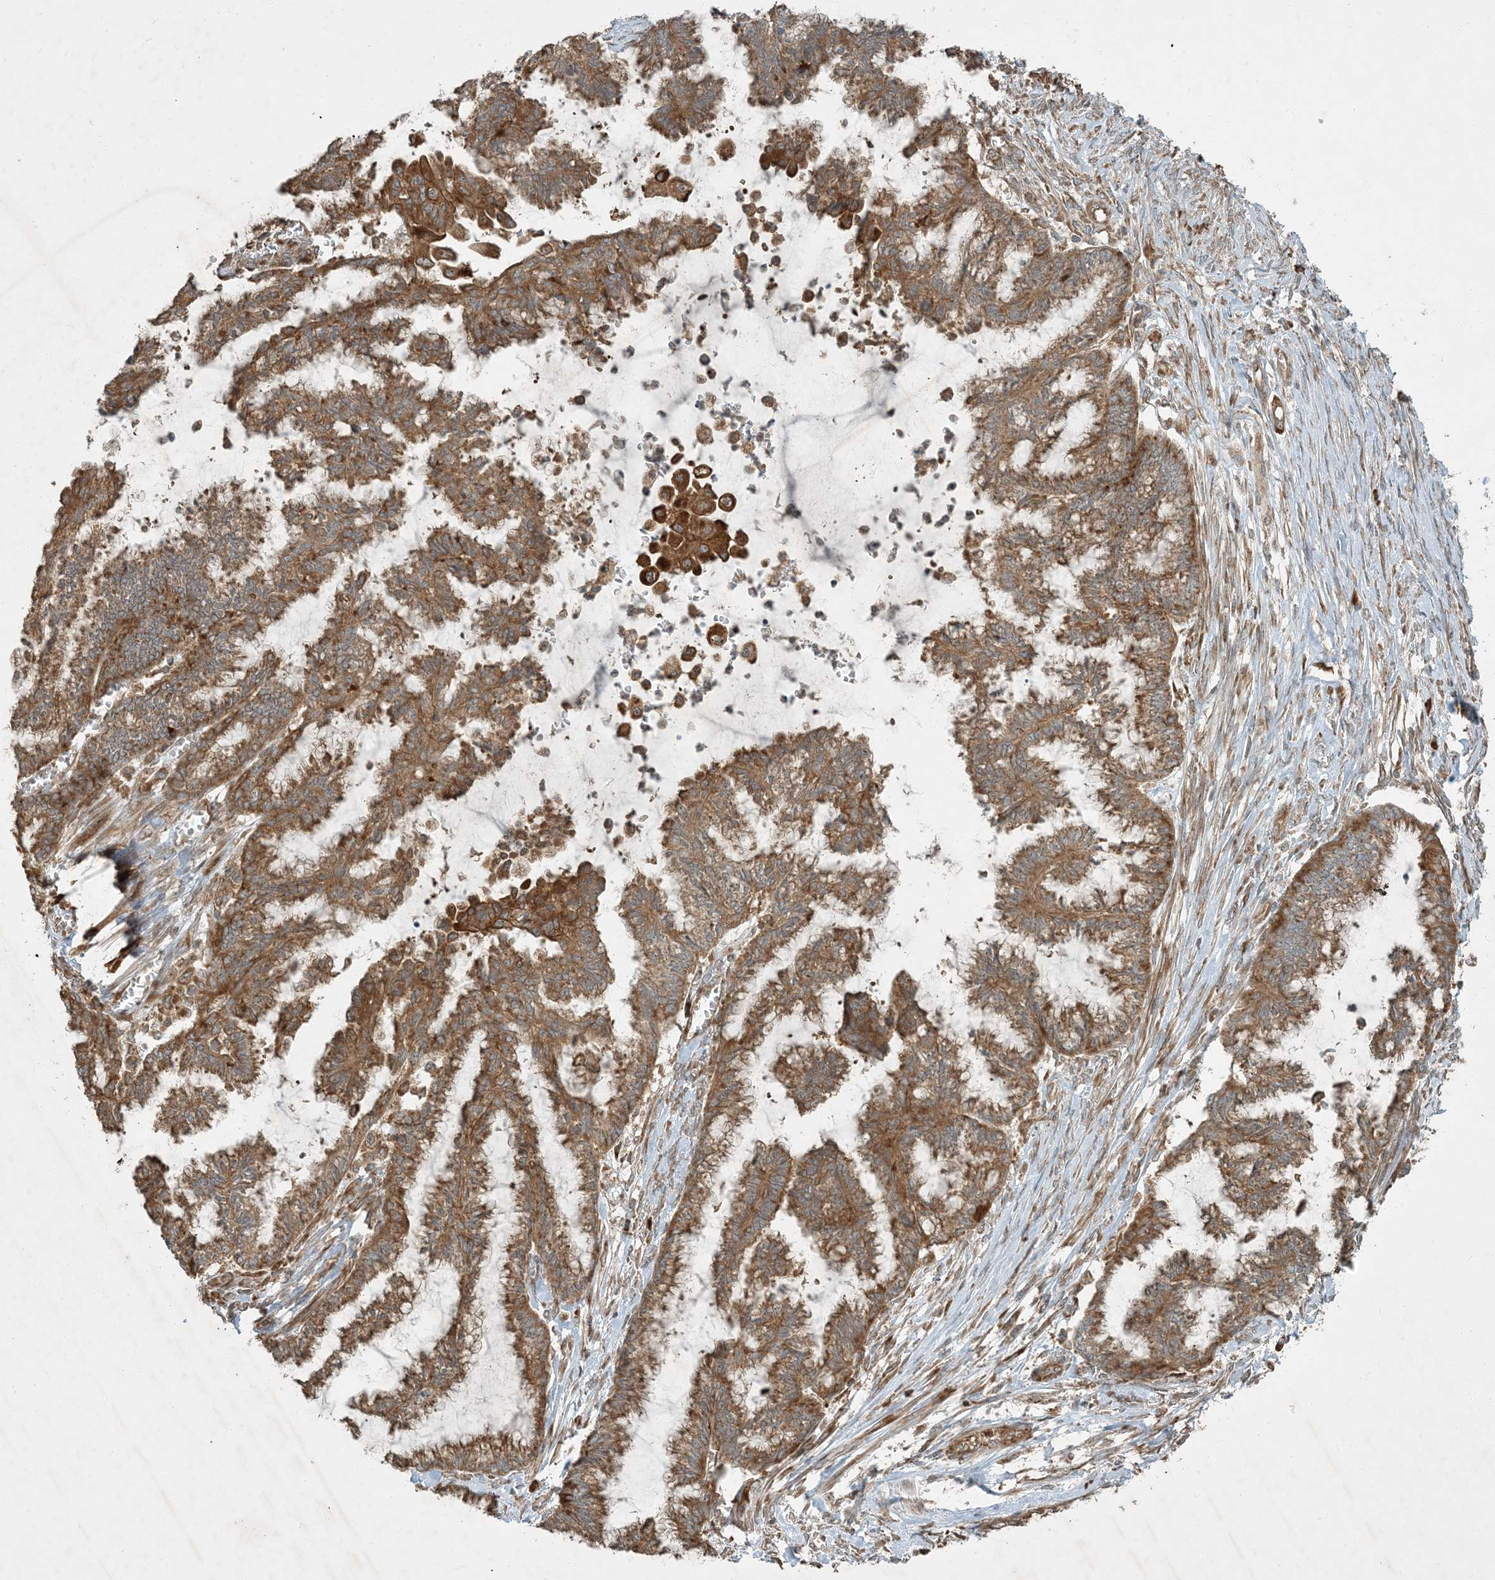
{"staining": {"intensity": "moderate", "quantity": ">75%", "location": "cytoplasmic/membranous"}, "tissue": "endometrial cancer", "cell_type": "Tumor cells", "image_type": "cancer", "snomed": [{"axis": "morphology", "description": "Adenocarcinoma, NOS"}, {"axis": "topography", "description": "Endometrium"}], "caption": "Human endometrial adenocarcinoma stained with a brown dye exhibits moderate cytoplasmic/membranous positive expression in approximately >75% of tumor cells.", "gene": "COMMD8", "patient": {"sex": "female", "age": 86}}